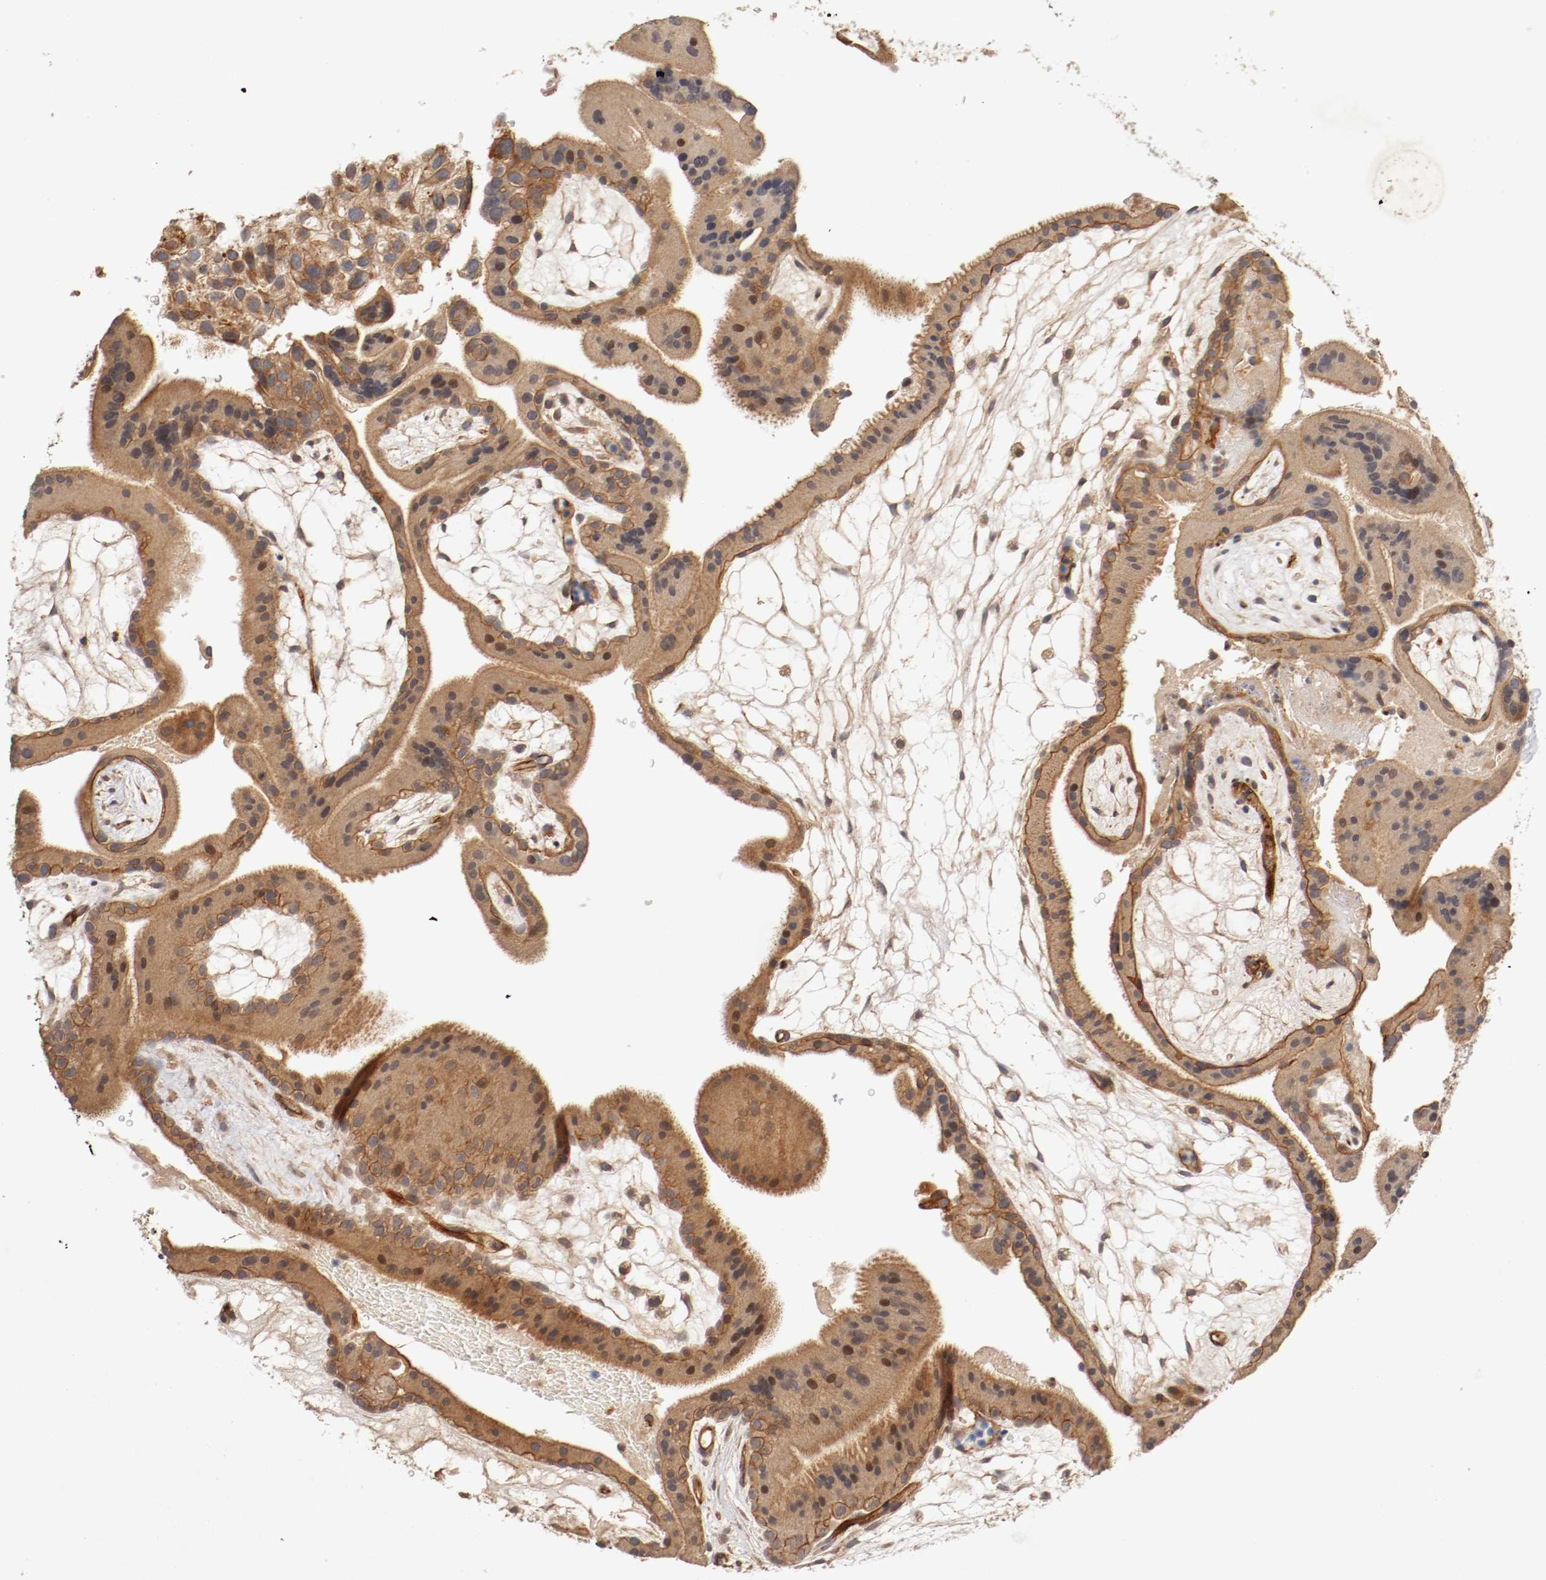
{"staining": {"intensity": "moderate", "quantity": ">75%", "location": "cytoplasmic/membranous"}, "tissue": "placenta", "cell_type": "Decidual cells", "image_type": "normal", "snomed": [{"axis": "morphology", "description": "Normal tissue, NOS"}, {"axis": "topography", "description": "Placenta"}], "caption": "The micrograph exhibits a brown stain indicating the presence of a protein in the cytoplasmic/membranous of decidual cells in placenta. The protein of interest is stained brown, and the nuclei are stained in blue (DAB IHC with brightfield microscopy, high magnification).", "gene": "TYK2", "patient": {"sex": "female", "age": 19}}